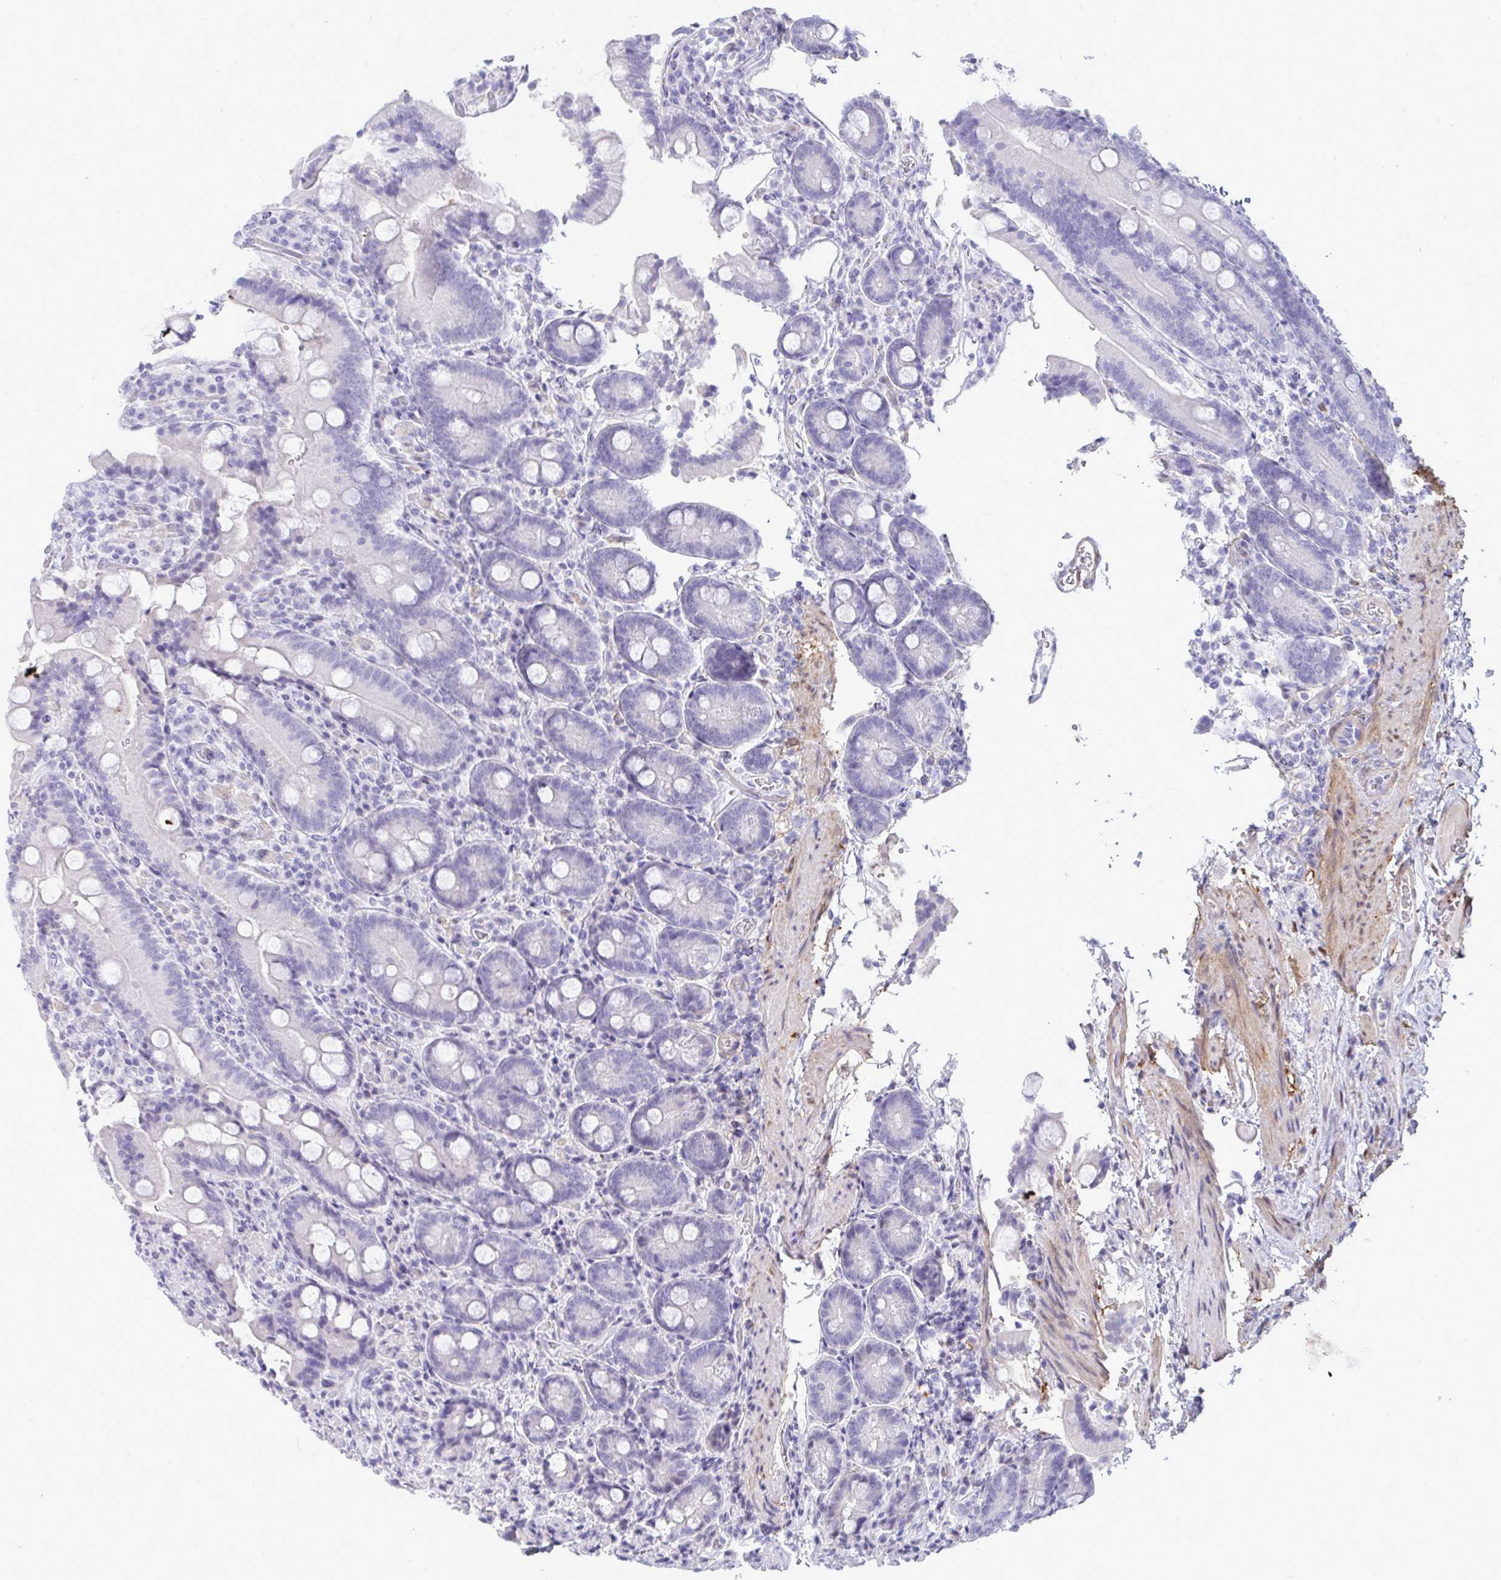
{"staining": {"intensity": "negative", "quantity": "none", "location": "none"}, "tissue": "duodenum", "cell_type": "Glandular cells", "image_type": "normal", "snomed": [{"axis": "morphology", "description": "Normal tissue, NOS"}, {"axis": "topography", "description": "Duodenum"}], "caption": "Human duodenum stained for a protein using IHC displays no positivity in glandular cells.", "gene": "HSPB6", "patient": {"sex": "female", "age": 62}}